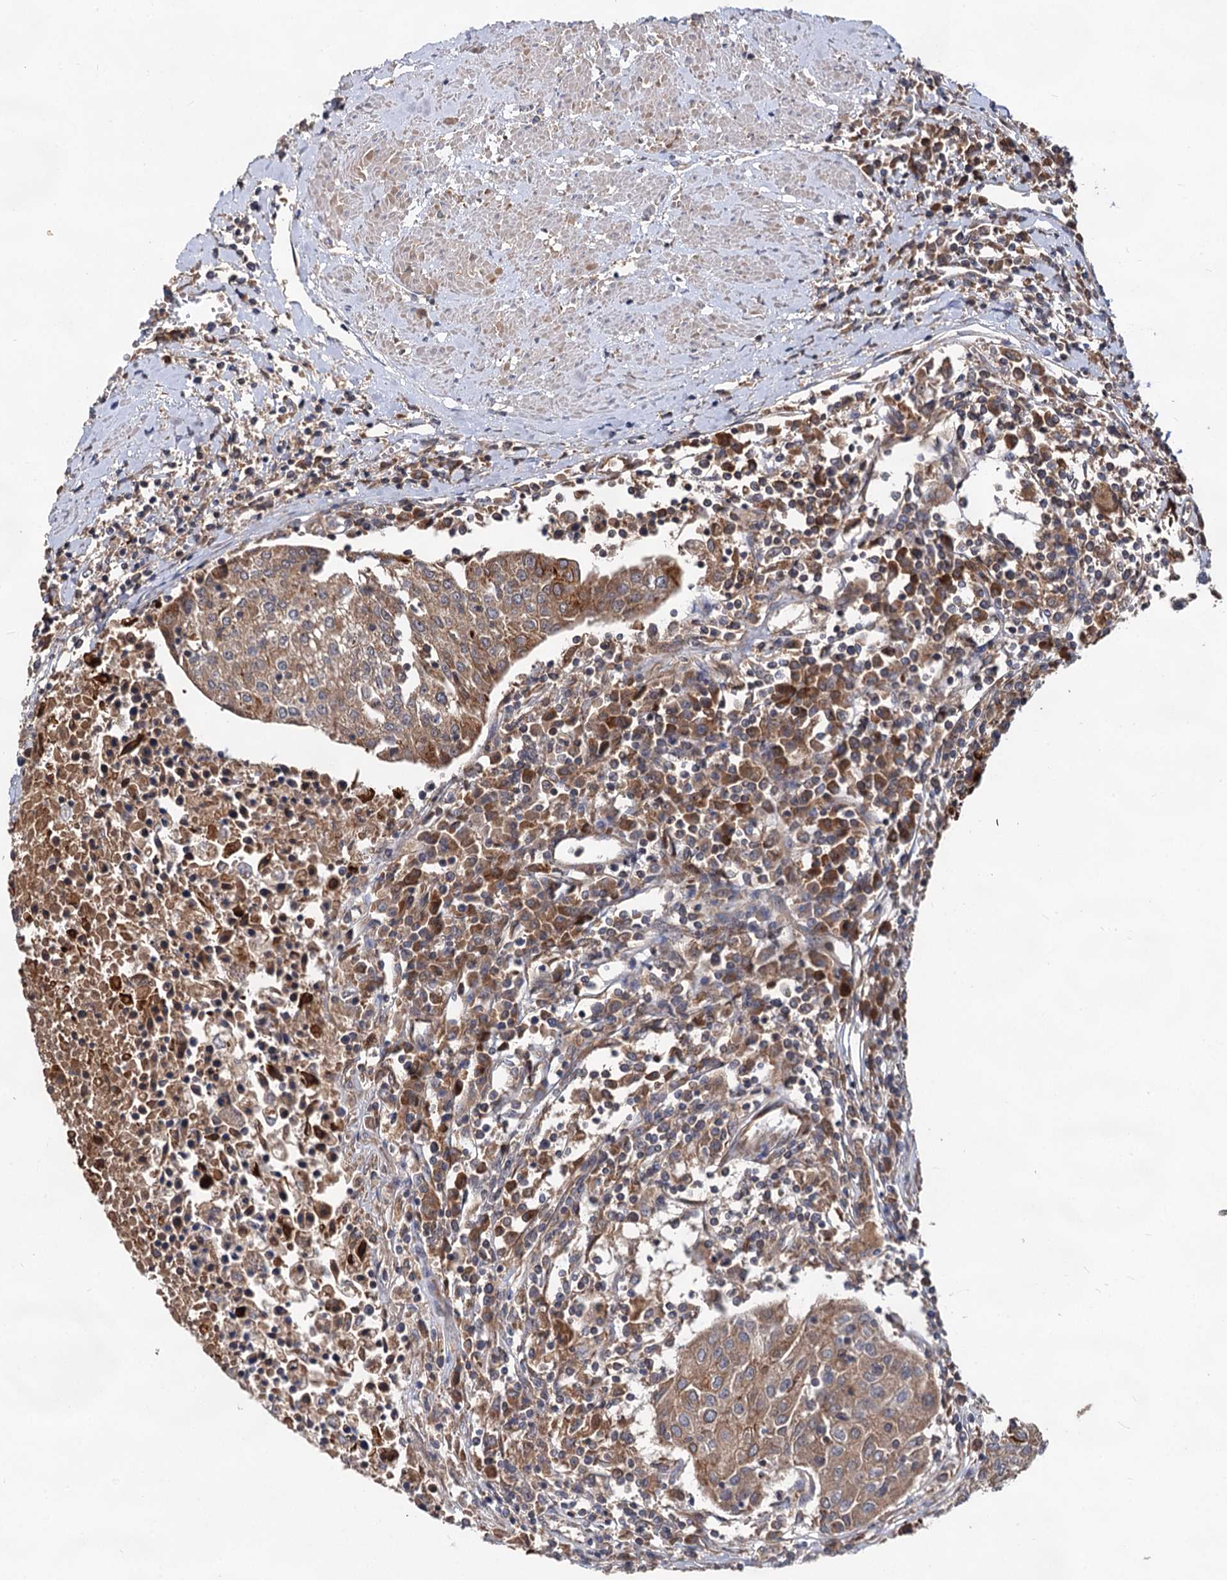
{"staining": {"intensity": "moderate", "quantity": ">75%", "location": "cytoplasmic/membranous"}, "tissue": "urothelial cancer", "cell_type": "Tumor cells", "image_type": "cancer", "snomed": [{"axis": "morphology", "description": "Urothelial carcinoma, High grade"}, {"axis": "topography", "description": "Urinary bladder"}], "caption": "DAB immunohistochemical staining of high-grade urothelial carcinoma displays moderate cytoplasmic/membranous protein staining in approximately >75% of tumor cells.", "gene": "TEX9", "patient": {"sex": "female", "age": 85}}